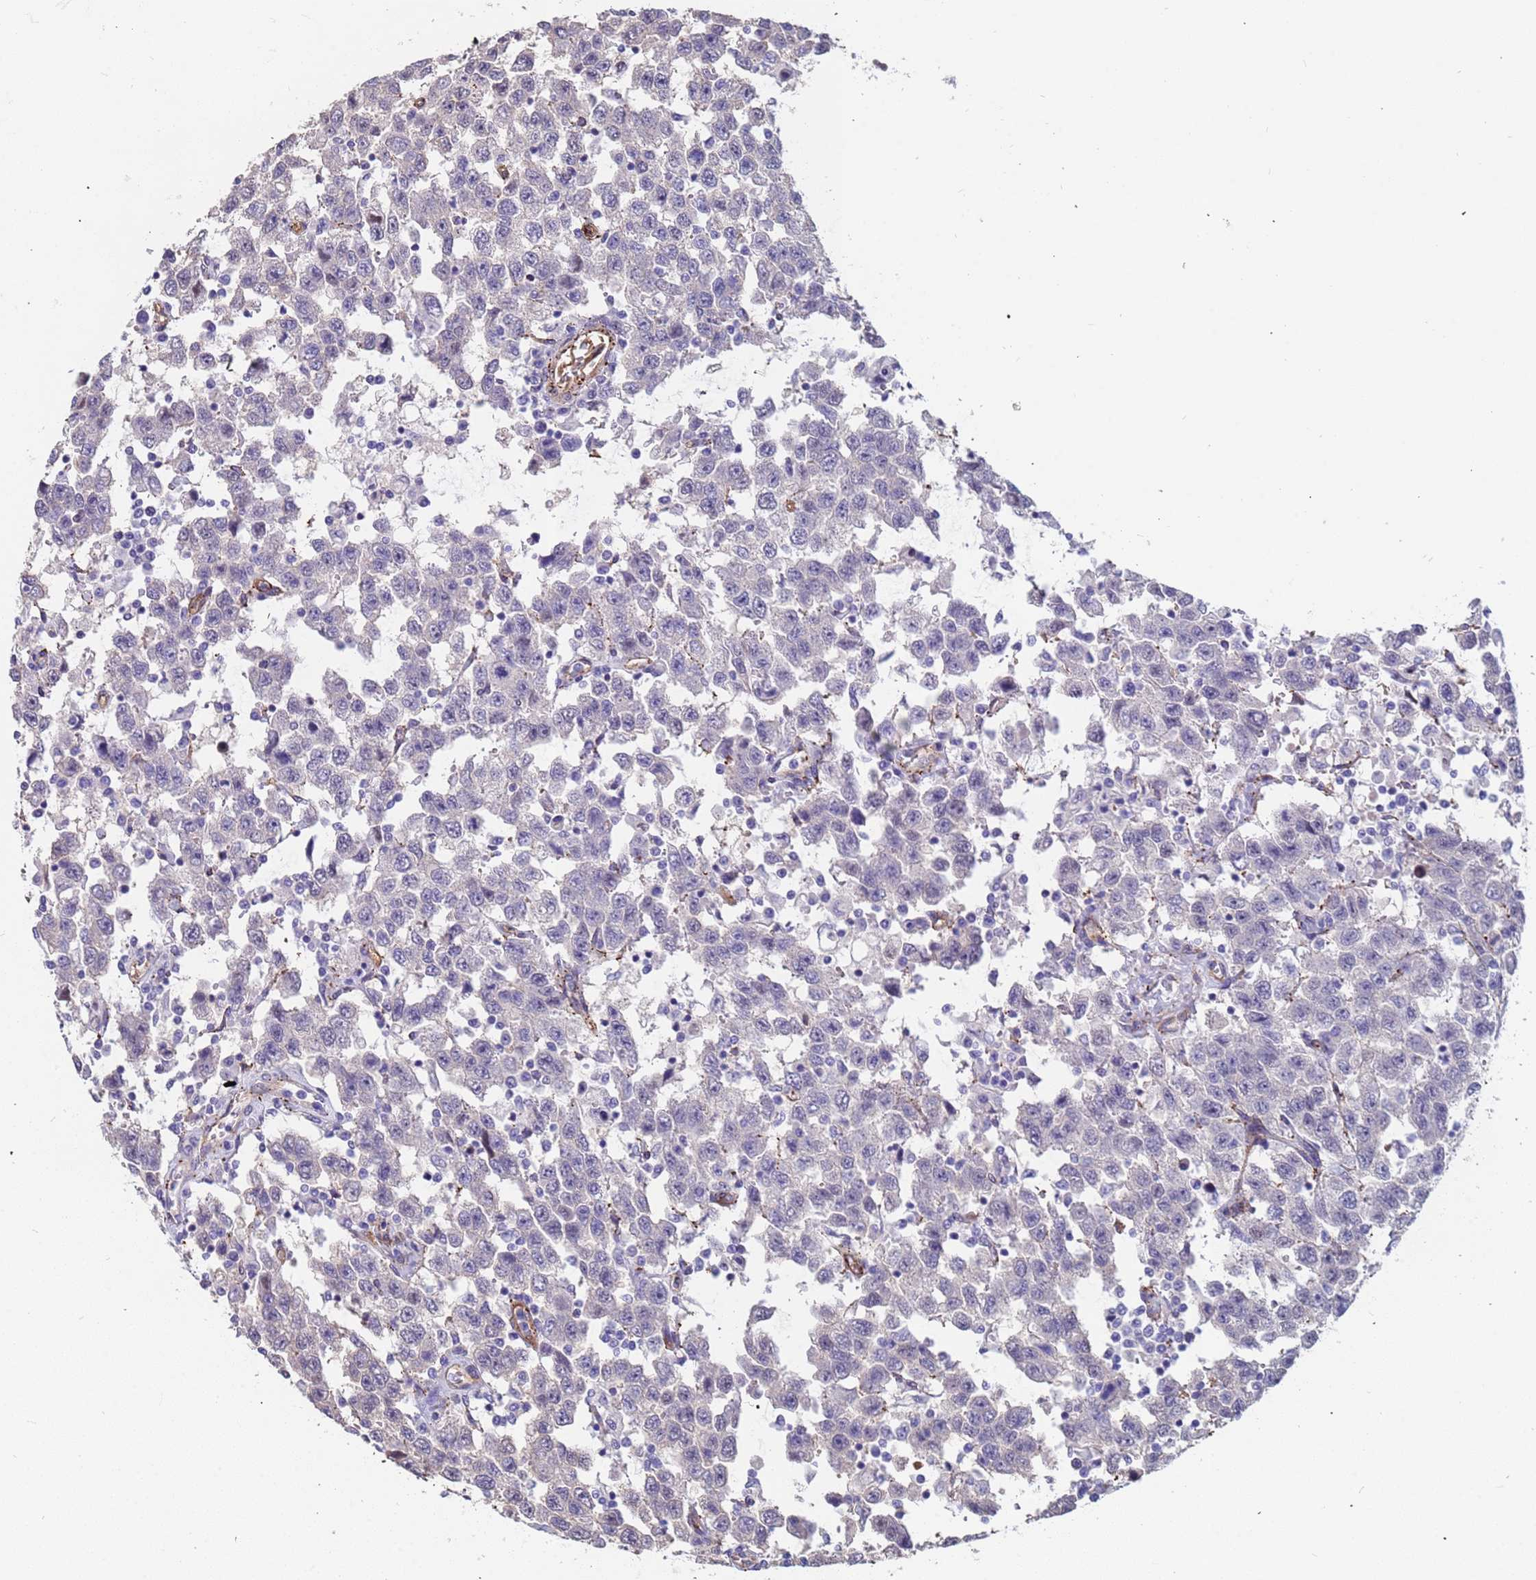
{"staining": {"intensity": "negative", "quantity": "none", "location": "none"}, "tissue": "testis cancer", "cell_type": "Tumor cells", "image_type": "cancer", "snomed": [{"axis": "morphology", "description": "Seminoma, NOS"}, {"axis": "topography", "description": "Testis"}], "caption": "Protein analysis of testis cancer demonstrates no significant staining in tumor cells. (DAB (3,3'-diaminobenzidine) immunohistochemistry (IHC) with hematoxylin counter stain).", "gene": "EHD2", "patient": {"sex": "male", "age": 41}}